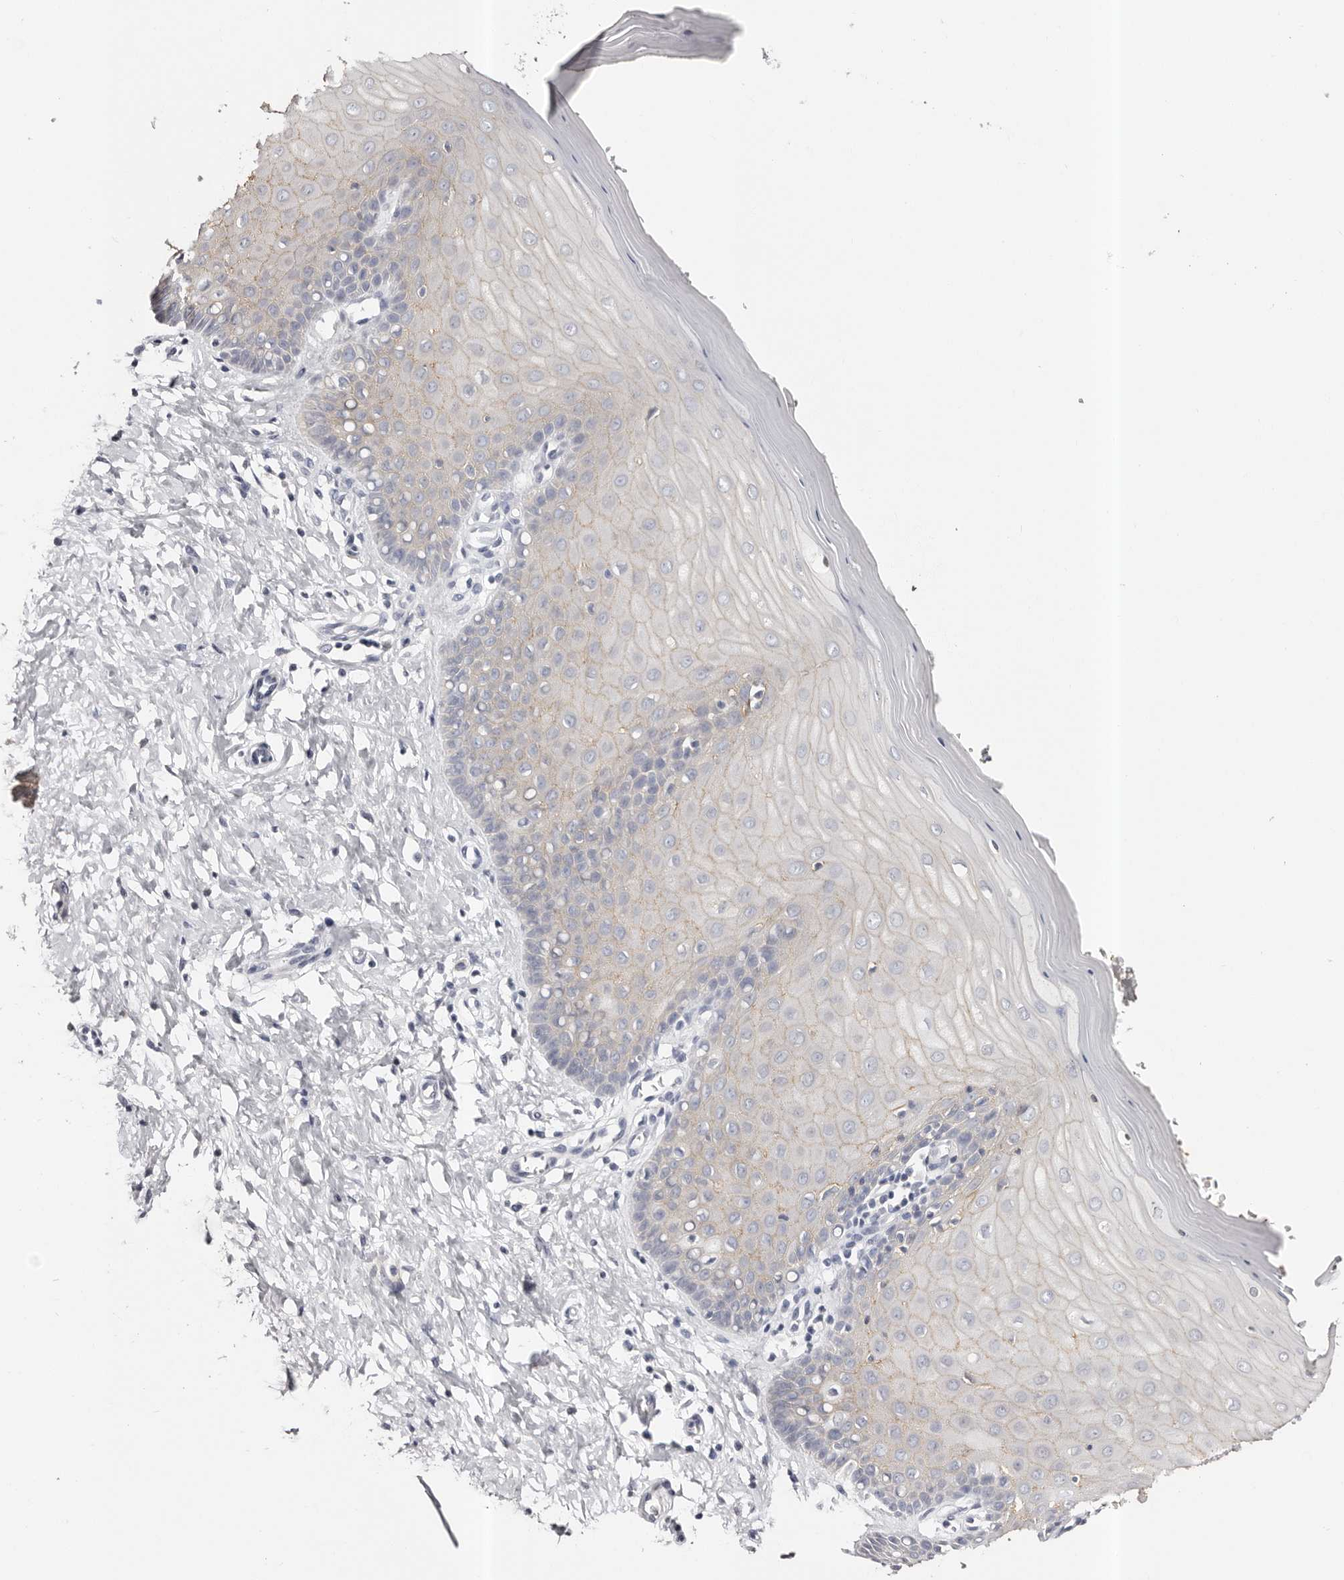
{"staining": {"intensity": "weak", "quantity": "25%-75%", "location": "cytoplasmic/membranous"}, "tissue": "cervix", "cell_type": "Glandular cells", "image_type": "normal", "snomed": [{"axis": "morphology", "description": "Normal tissue, NOS"}, {"axis": "topography", "description": "Cervix"}], "caption": "Protein staining shows weak cytoplasmic/membranous staining in approximately 25%-75% of glandular cells in normal cervix. (IHC, brightfield microscopy, high magnification).", "gene": "ROM1", "patient": {"sex": "female", "age": 55}}